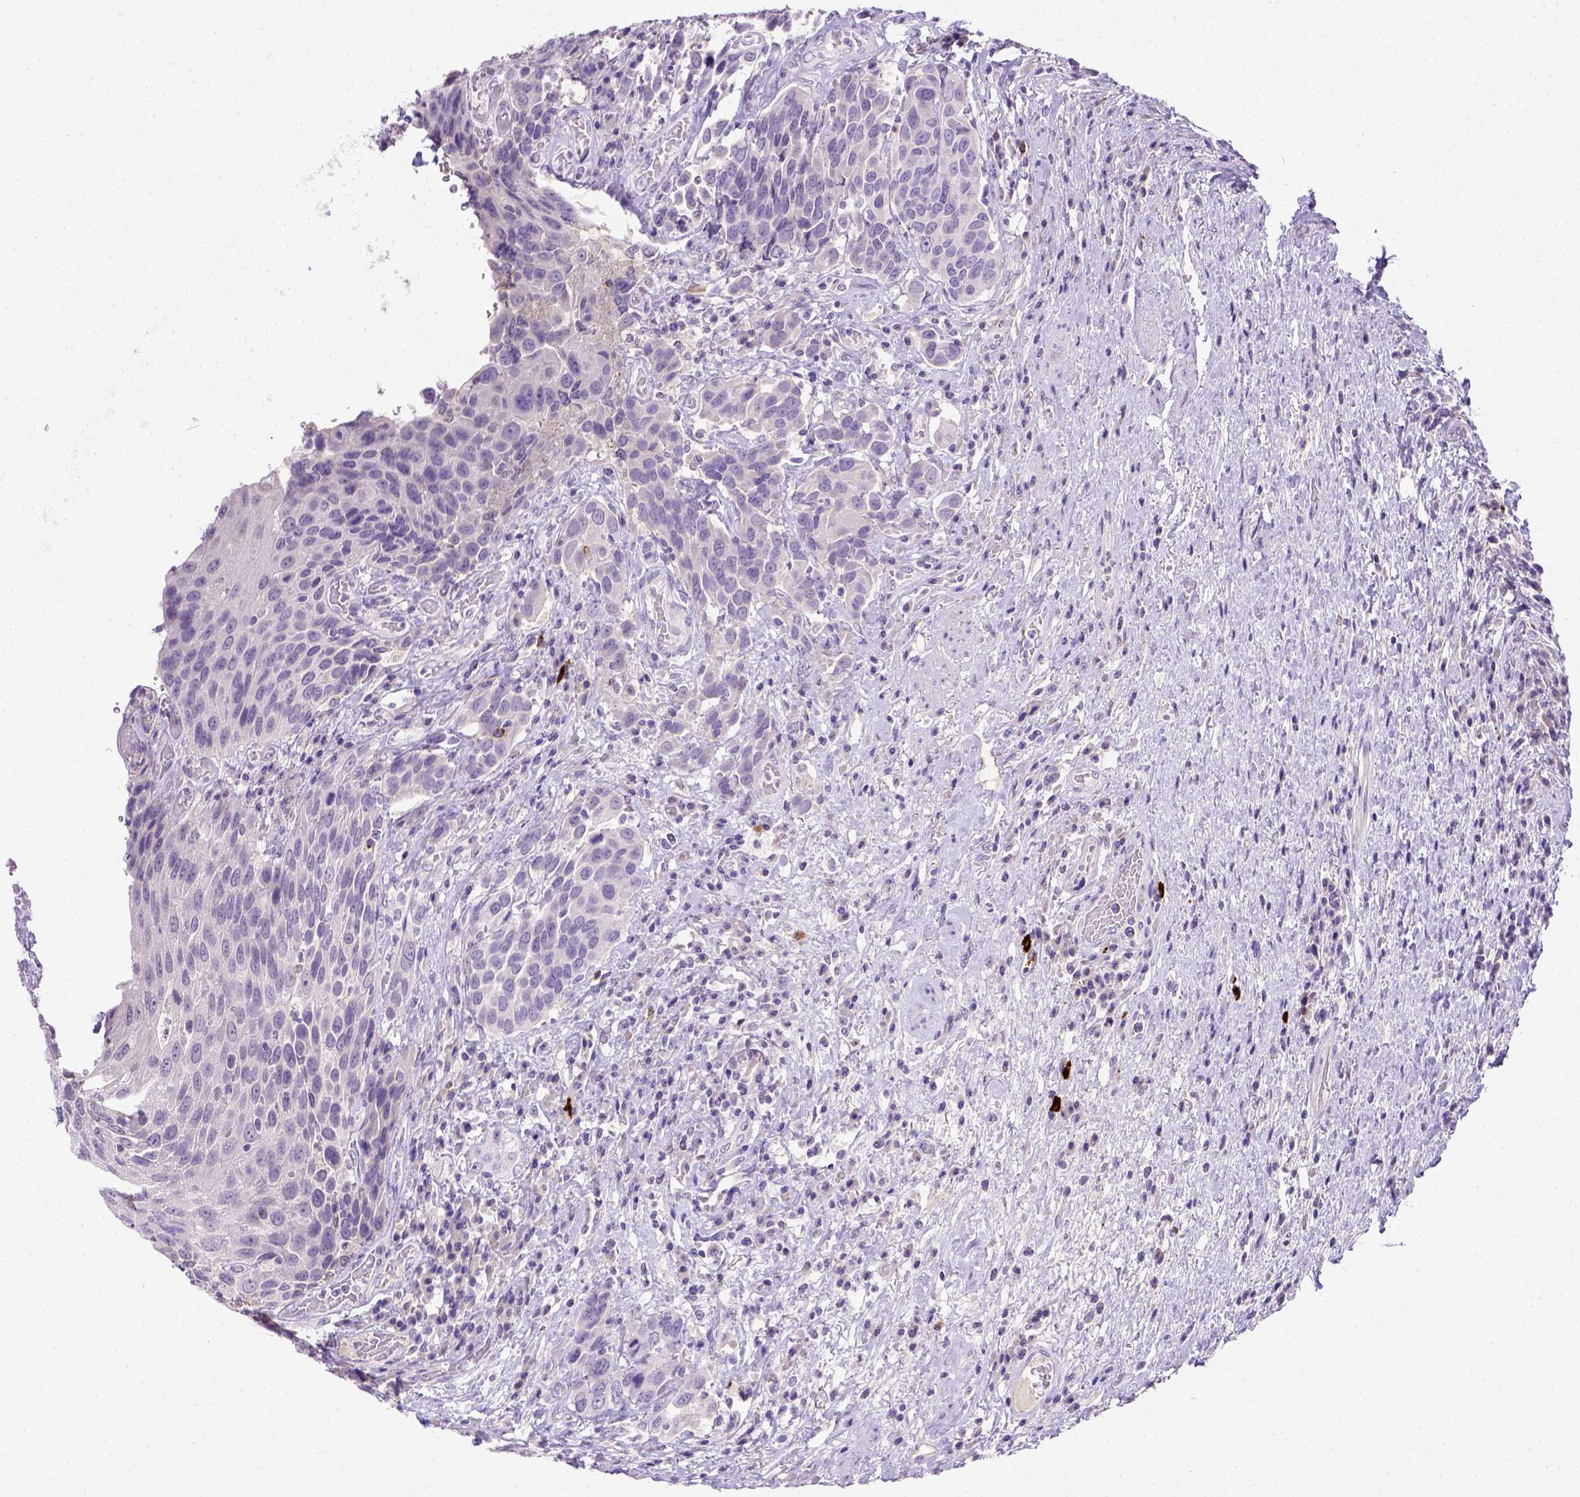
{"staining": {"intensity": "negative", "quantity": "none", "location": "none"}, "tissue": "urothelial cancer", "cell_type": "Tumor cells", "image_type": "cancer", "snomed": [{"axis": "morphology", "description": "Urothelial carcinoma, High grade"}, {"axis": "topography", "description": "Urinary bladder"}], "caption": "Immunohistochemistry of human urothelial cancer reveals no positivity in tumor cells. (Immunohistochemistry, brightfield microscopy, high magnification).", "gene": "B3GAT1", "patient": {"sex": "female", "age": 70}}